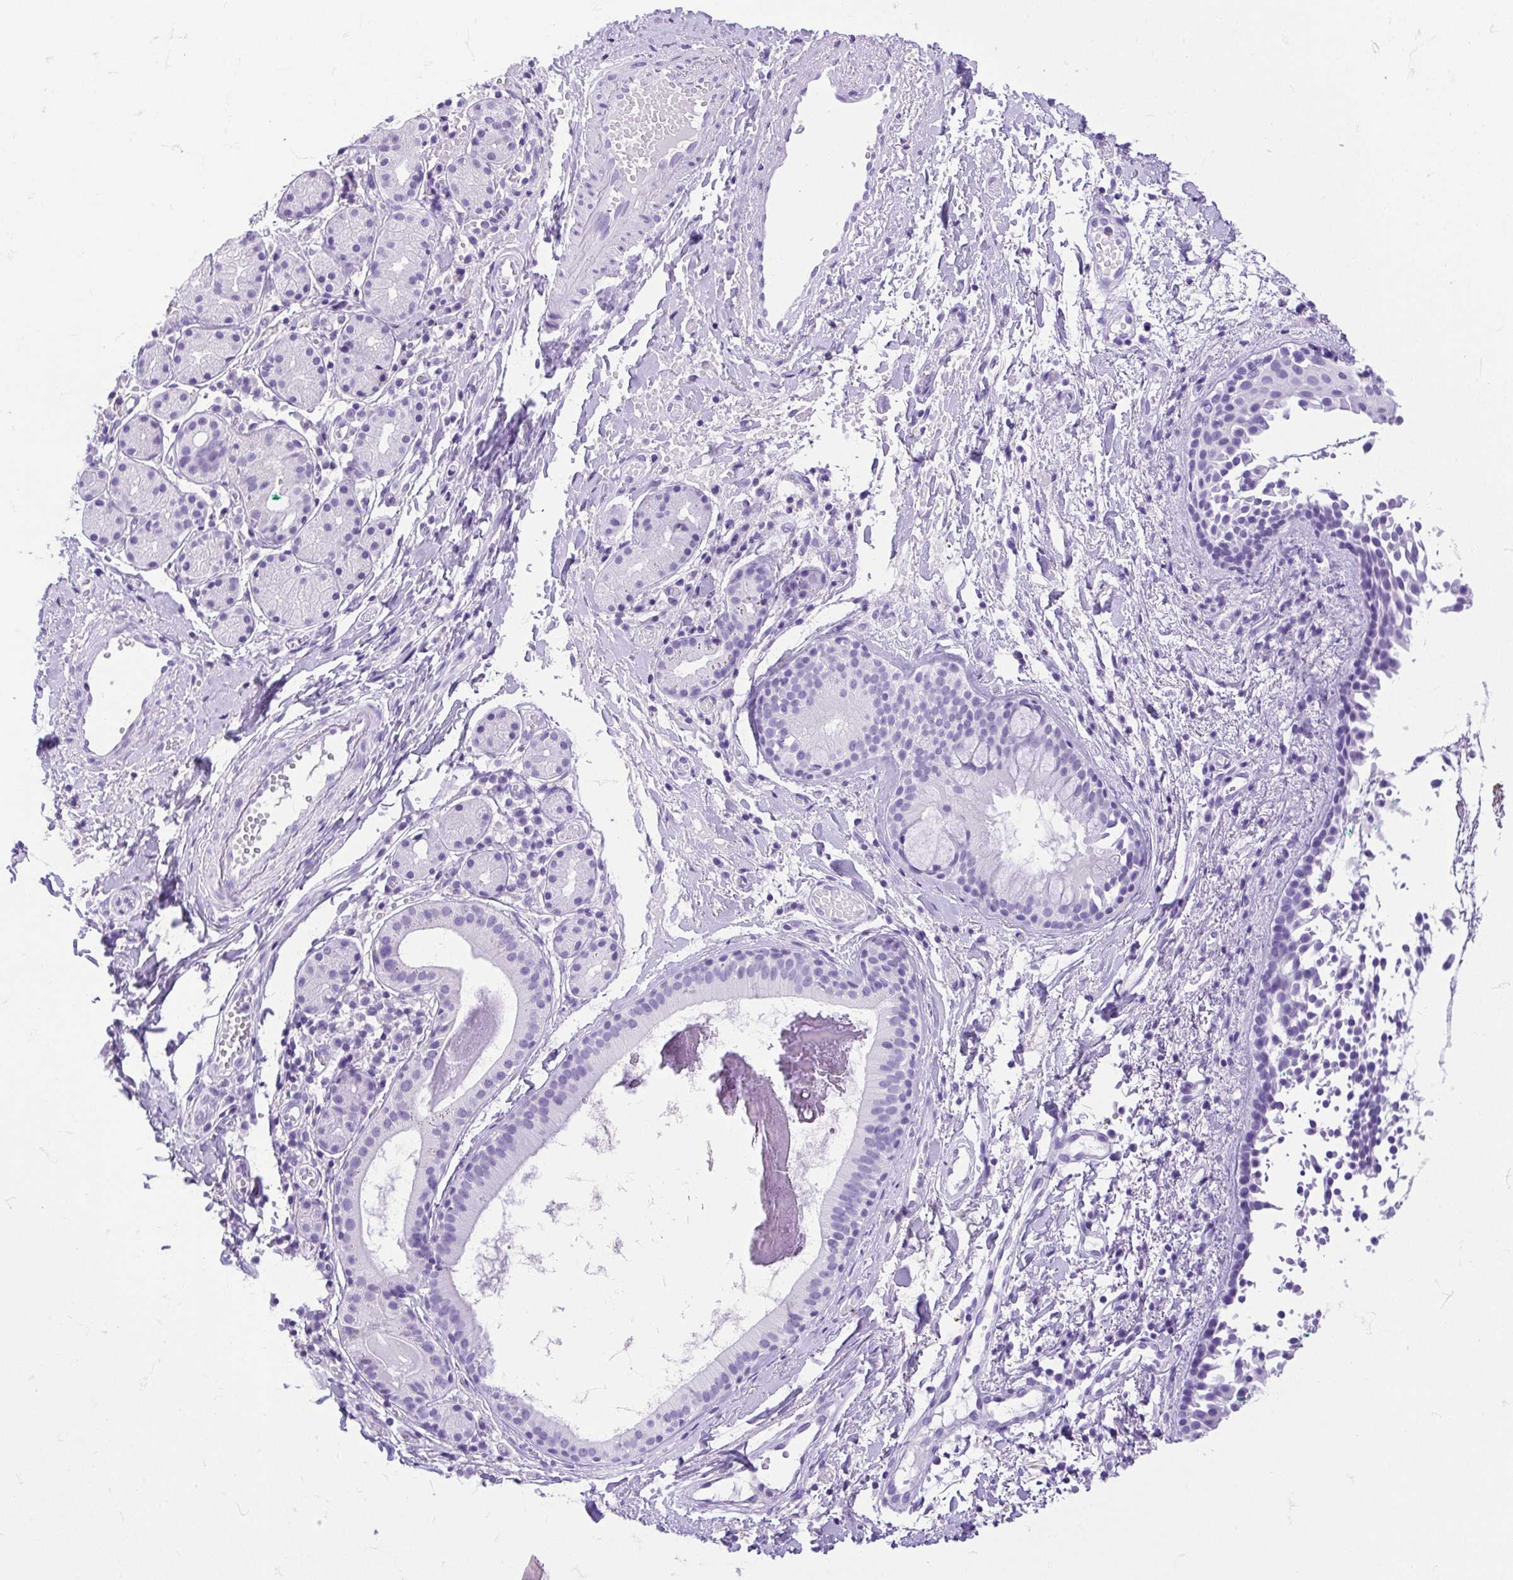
{"staining": {"intensity": "negative", "quantity": "none", "location": "none"}, "tissue": "nasopharynx", "cell_type": "Respiratory epithelial cells", "image_type": "normal", "snomed": [{"axis": "morphology", "description": "Normal tissue, NOS"}, {"axis": "morphology", "description": "Basal cell carcinoma"}, {"axis": "topography", "description": "Cartilage tissue"}, {"axis": "topography", "description": "Nasopharynx"}, {"axis": "topography", "description": "Oral tissue"}], "caption": "Immunohistochemical staining of normal nasopharynx reveals no significant positivity in respiratory epithelial cells.", "gene": "CDSN", "patient": {"sex": "female", "age": 77}}